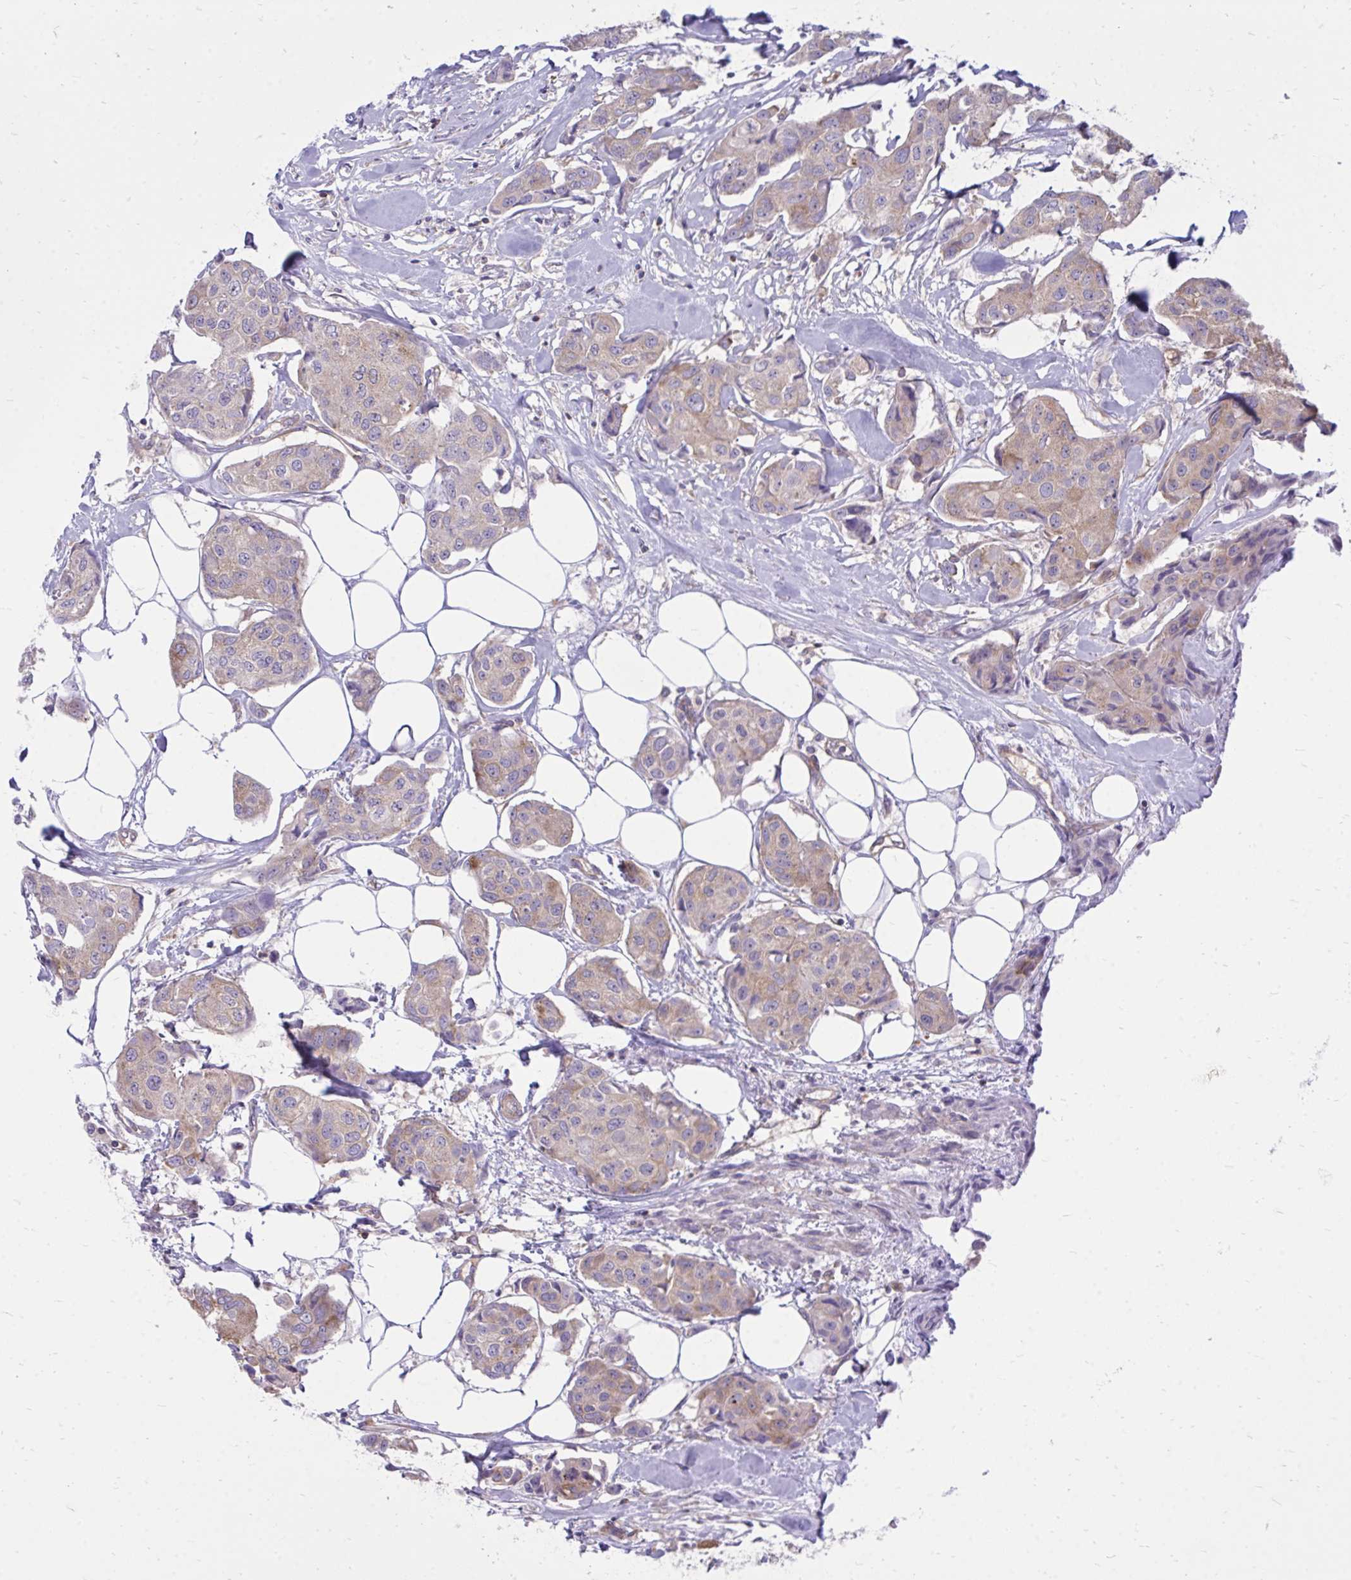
{"staining": {"intensity": "weak", "quantity": ">75%", "location": "cytoplasmic/membranous"}, "tissue": "breast cancer", "cell_type": "Tumor cells", "image_type": "cancer", "snomed": [{"axis": "morphology", "description": "Duct carcinoma"}, {"axis": "topography", "description": "Breast"}, {"axis": "topography", "description": "Lymph node"}], "caption": "The micrograph exhibits immunohistochemical staining of breast cancer (infiltrating ductal carcinoma). There is weak cytoplasmic/membranous expression is identified in about >75% of tumor cells.", "gene": "ASAP1", "patient": {"sex": "female", "age": 80}}